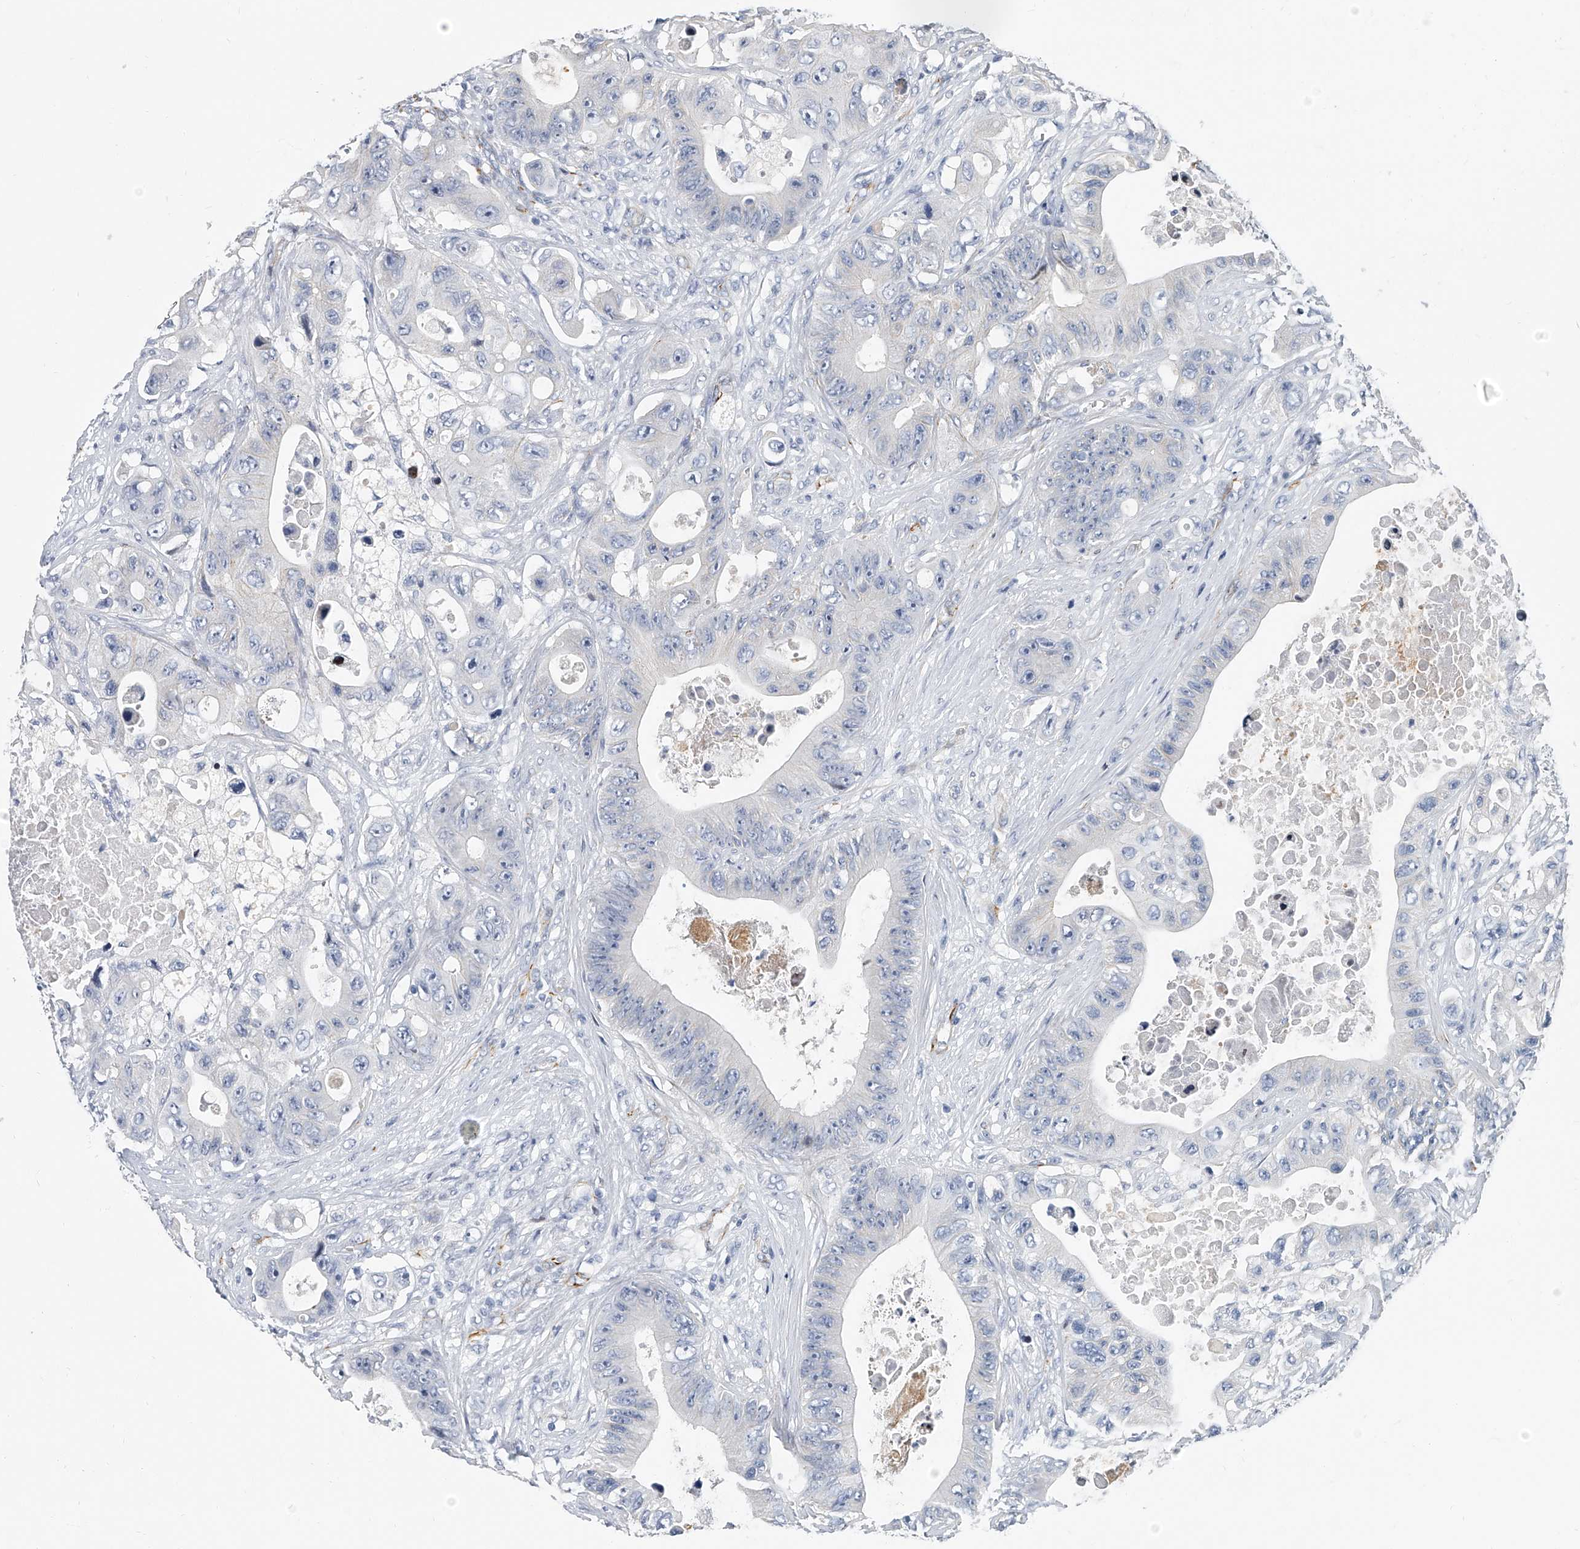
{"staining": {"intensity": "negative", "quantity": "none", "location": "none"}, "tissue": "colorectal cancer", "cell_type": "Tumor cells", "image_type": "cancer", "snomed": [{"axis": "morphology", "description": "Adenocarcinoma, NOS"}, {"axis": "topography", "description": "Colon"}], "caption": "DAB immunohistochemical staining of human colorectal cancer shows no significant expression in tumor cells. (Stains: DAB IHC with hematoxylin counter stain, Microscopy: brightfield microscopy at high magnification).", "gene": "KIRREL1", "patient": {"sex": "female", "age": 46}}